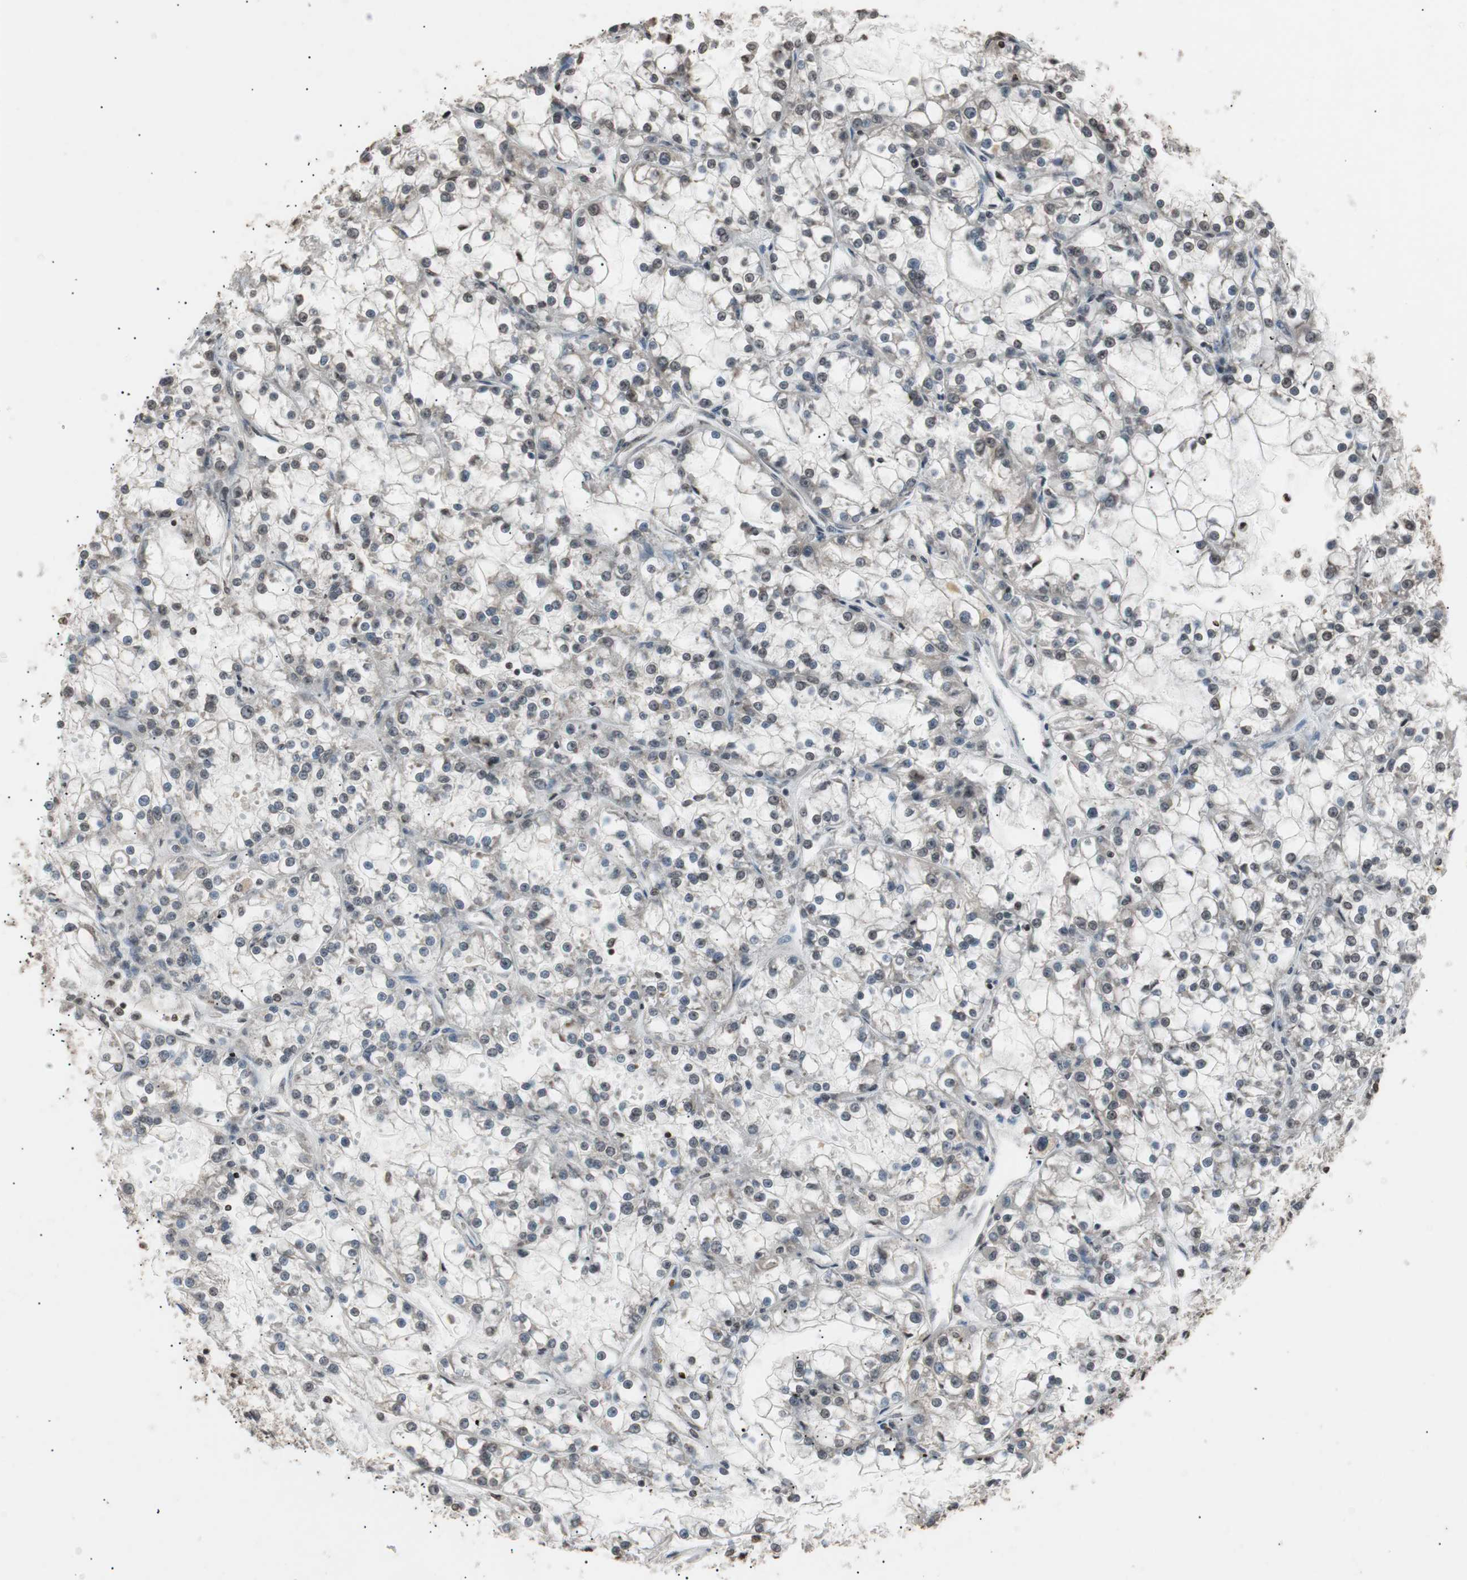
{"staining": {"intensity": "weak", "quantity": "<25%", "location": "nuclear"}, "tissue": "renal cancer", "cell_type": "Tumor cells", "image_type": "cancer", "snomed": [{"axis": "morphology", "description": "Adenocarcinoma, NOS"}, {"axis": "topography", "description": "Kidney"}], "caption": "Immunohistochemical staining of human renal cancer exhibits no significant expression in tumor cells. (Immunohistochemistry (ihc), brightfield microscopy, high magnification).", "gene": "ZFC3H1", "patient": {"sex": "female", "age": 52}}